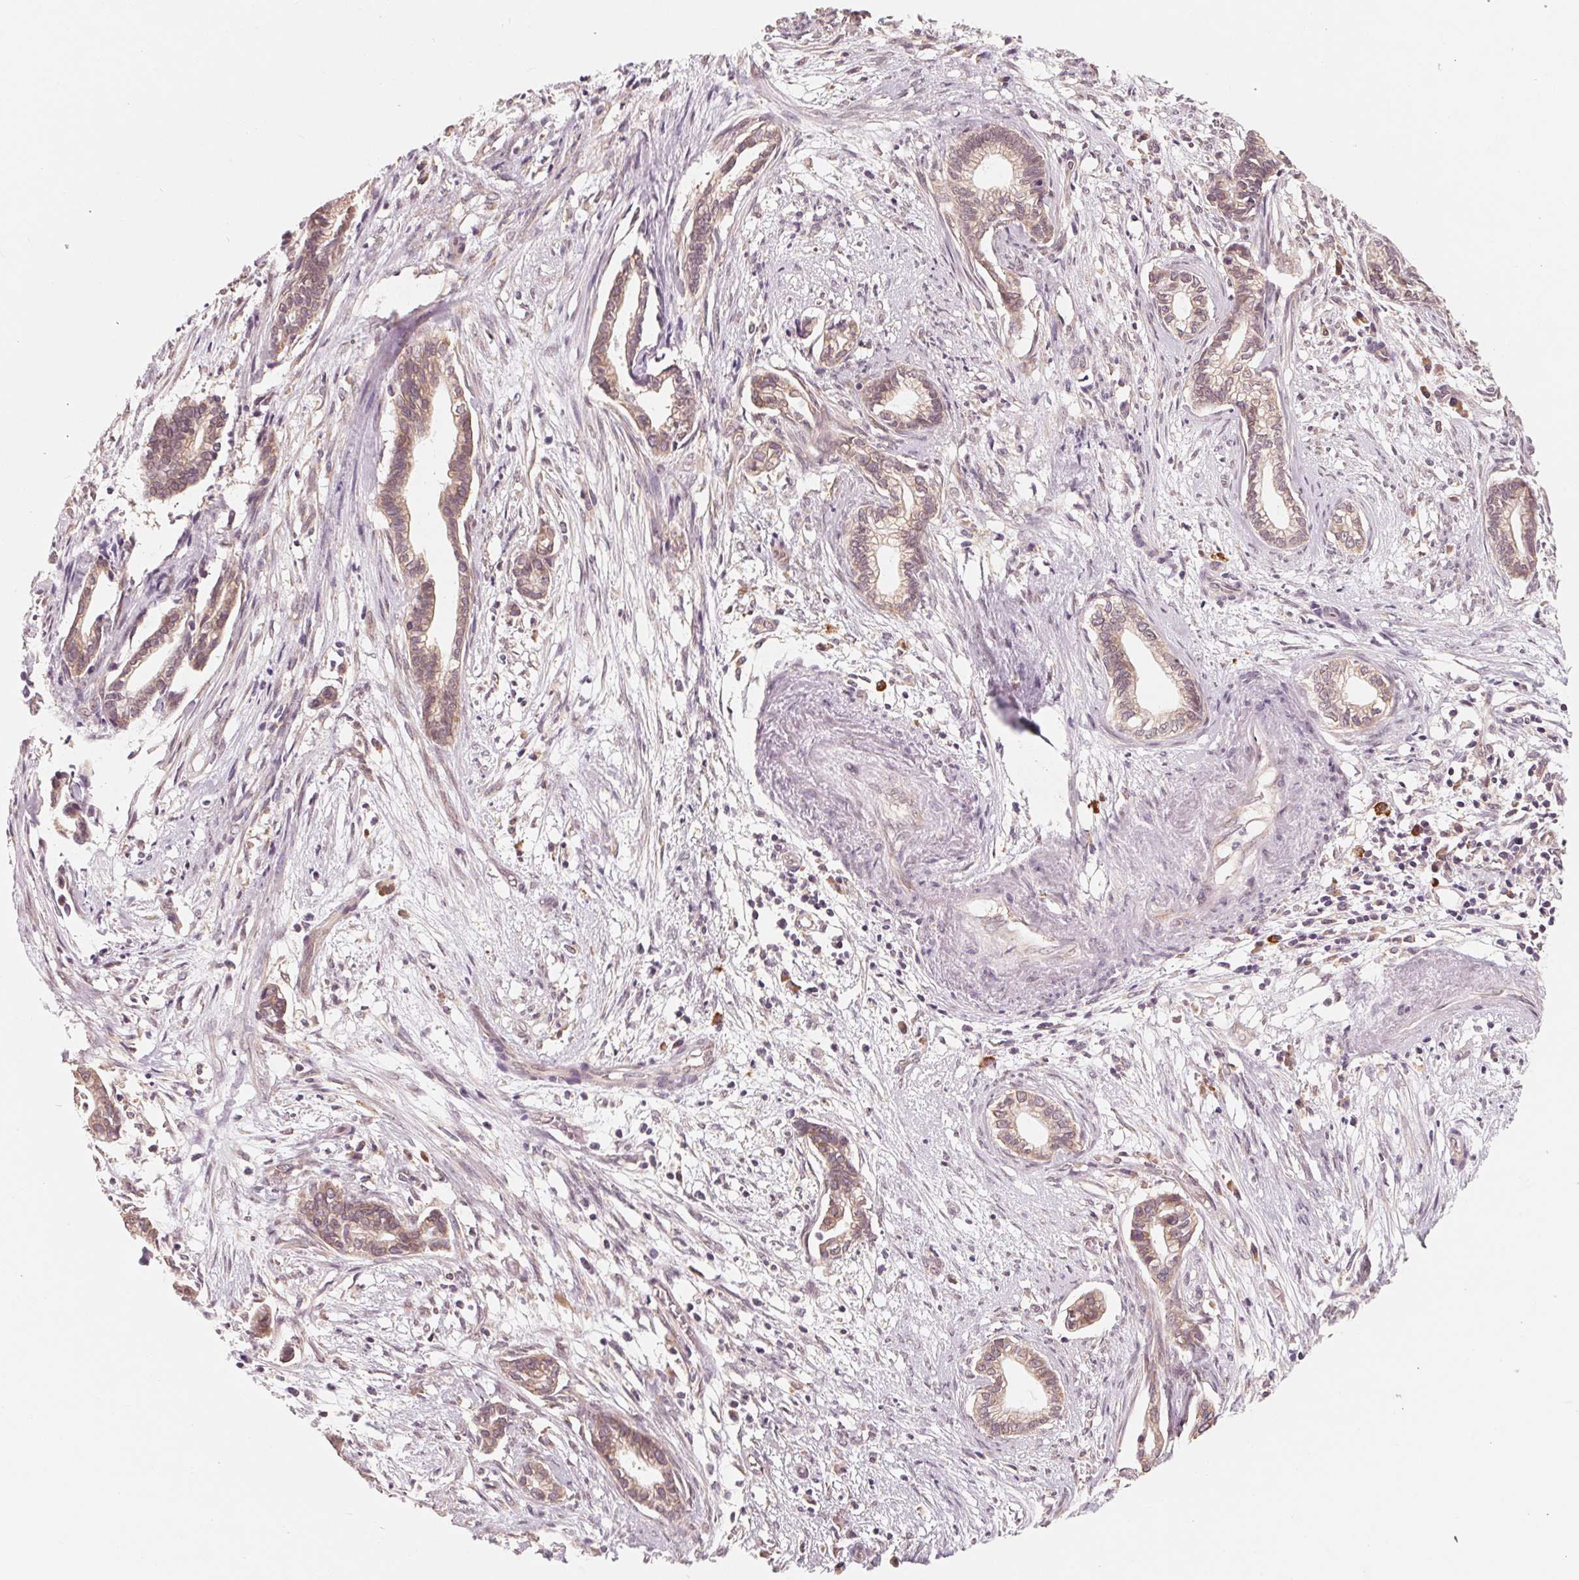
{"staining": {"intensity": "weak", "quantity": ">75%", "location": "cytoplasmic/membranous"}, "tissue": "cervical cancer", "cell_type": "Tumor cells", "image_type": "cancer", "snomed": [{"axis": "morphology", "description": "Adenocarcinoma, NOS"}, {"axis": "topography", "description": "Cervix"}], "caption": "An image of adenocarcinoma (cervical) stained for a protein demonstrates weak cytoplasmic/membranous brown staining in tumor cells.", "gene": "GIGYF2", "patient": {"sex": "female", "age": 62}}